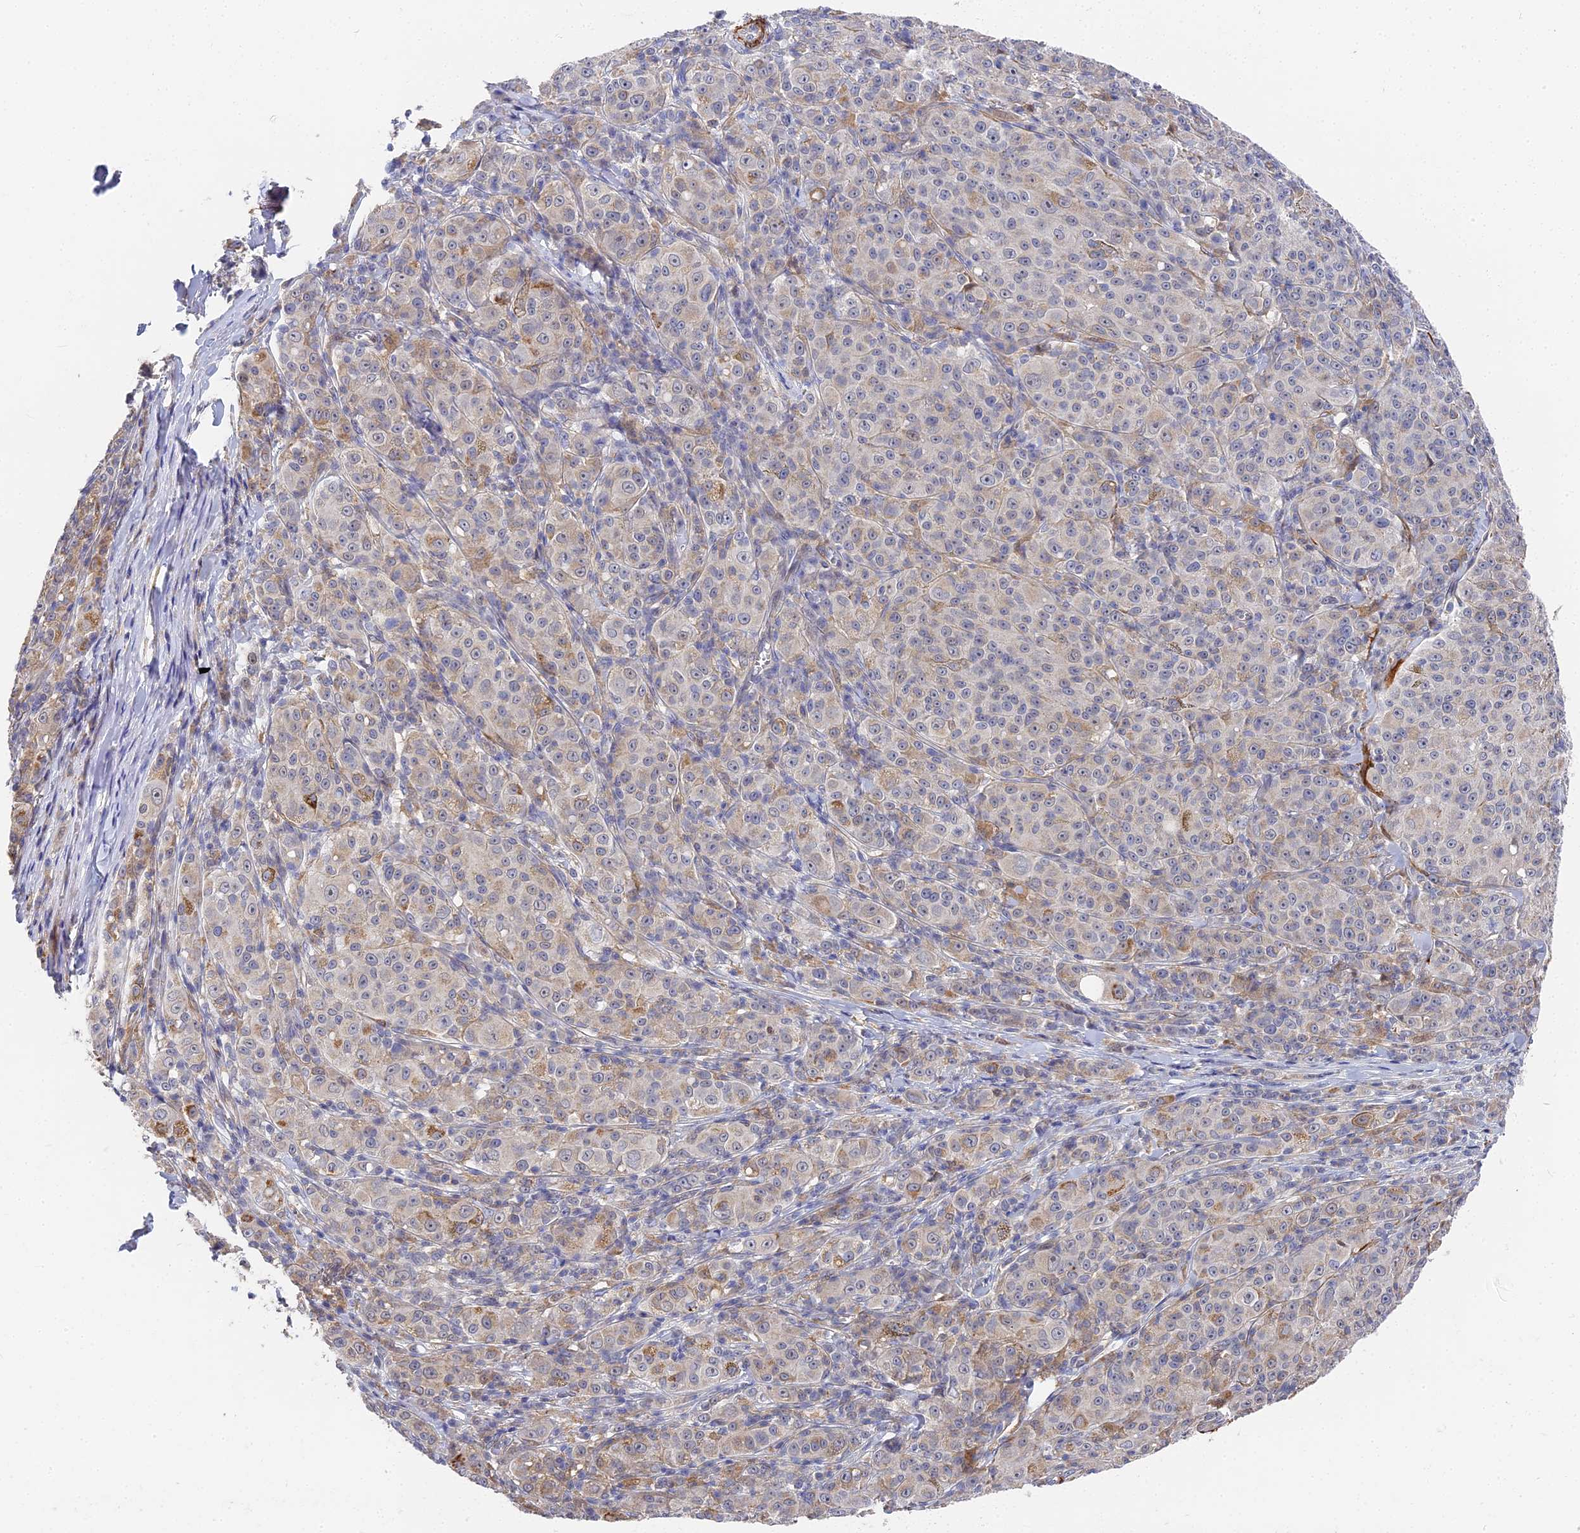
{"staining": {"intensity": "negative", "quantity": "none", "location": "none"}, "tissue": "melanoma", "cell_type": "Tumor cells", "image_type": "cancer", "snomed": [{"axis": "morphology", "description": "Malignant melanoma, NOS"}, {"axis": "topography", "description": "Skin"}], "caption": "Protein analysis of melanoma displays no significant positivity in tumor cells.", "gene": "CCDC113", "patient": {"sex": "female", "age": 52}}